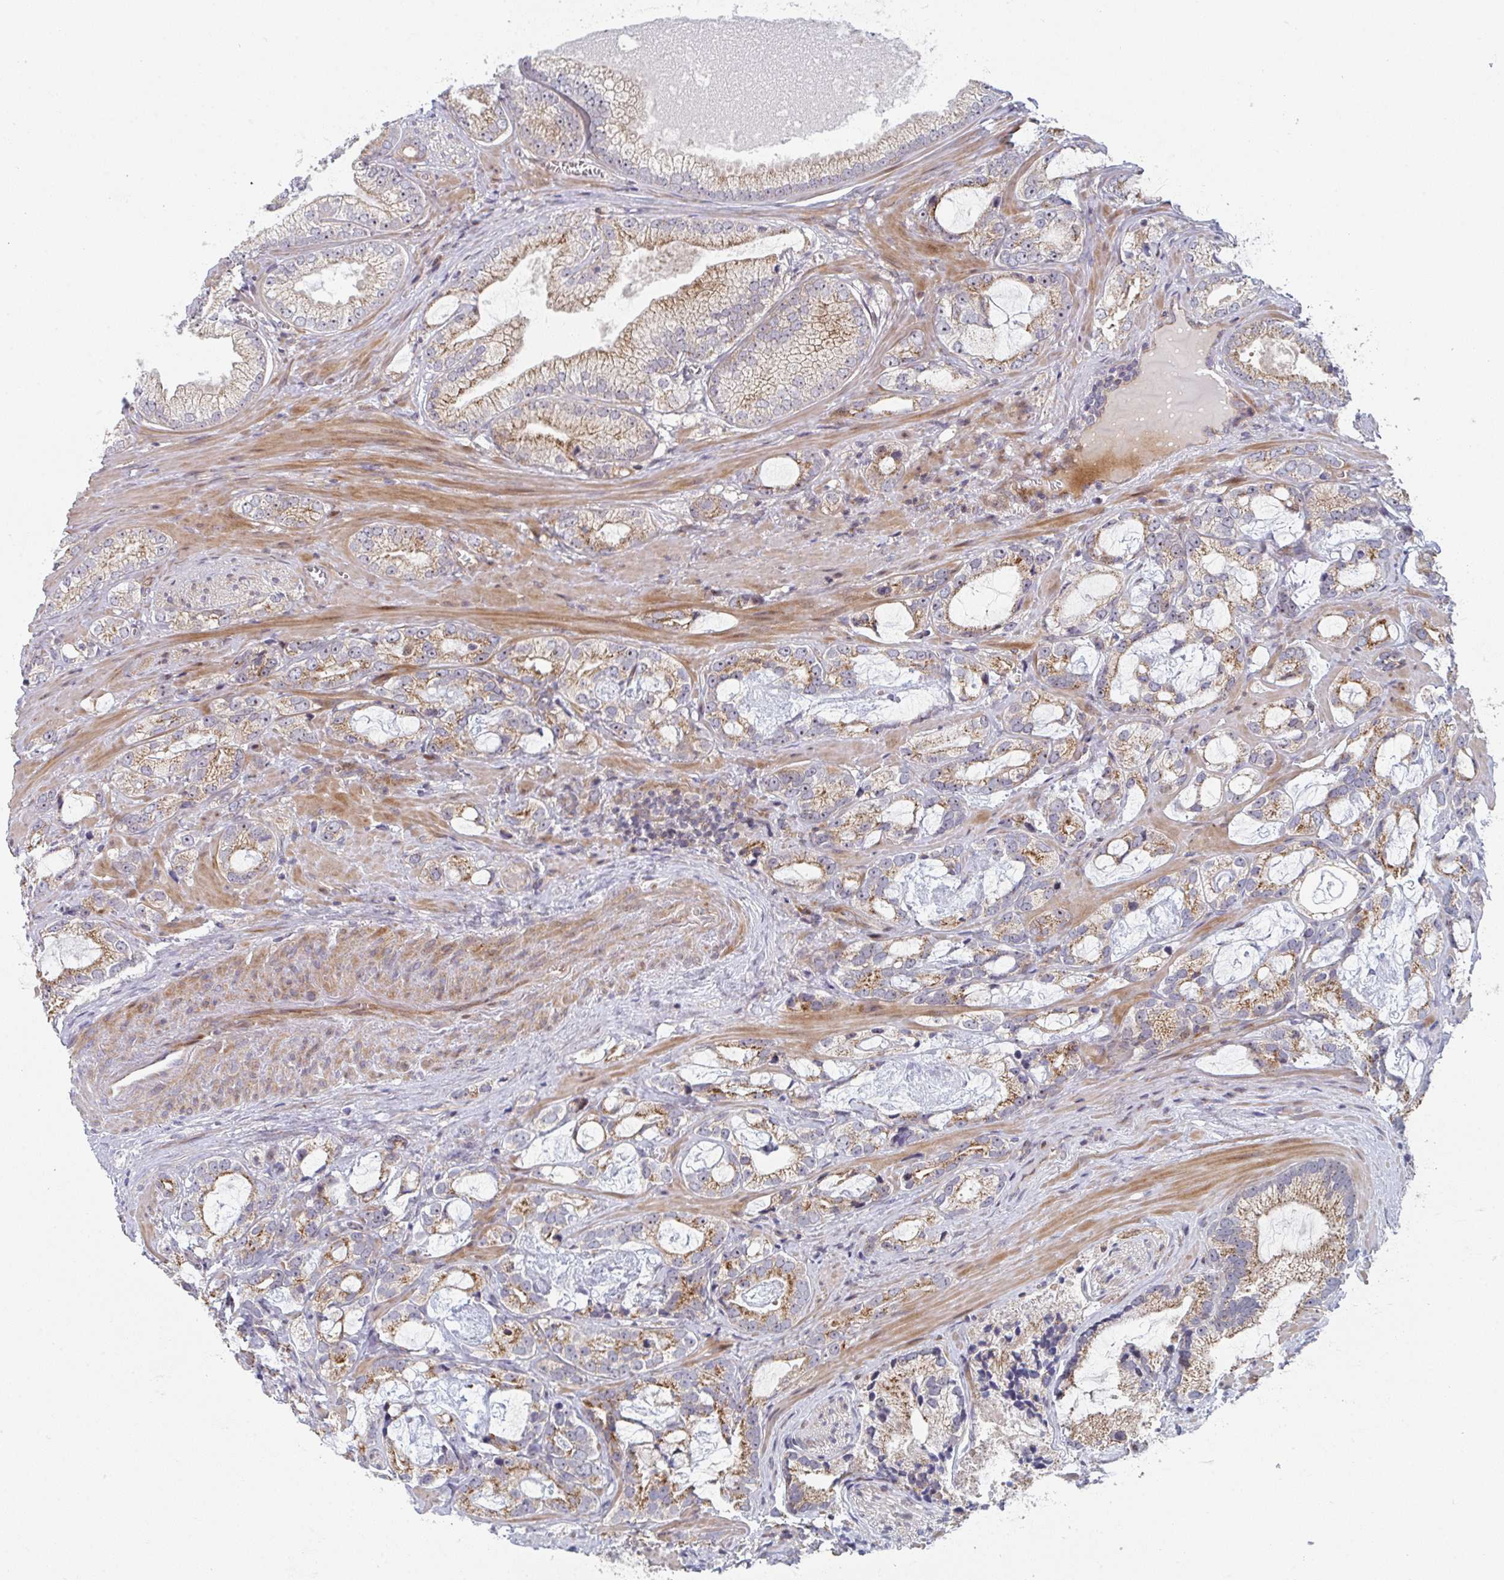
{"staining": {"intensity": "moderate", "quantity": ">75%", "location": "cytoplasmic/membranous"}, "tissue": "prostate cancer", "cell_type": "Tumor cells", "image_type": "cancer", "snomed": [{"axis": "morphology", "description": "Adenocarcinoma, Medium grade"}, {"axis": "topography", "description": "Prostate"}], "caption": "Brown immunohistochemical staining in prostate cancer (adenocarcinoma (medium-grade)) displays moderate cytoplasmic/membranous staining in approximately >75% of tumor cells. The protein of interest is stained brown, and the nuclei are stained in blue (DAB (3,3'-diaminobenzidine) IHC with brightfield microscopy, high magnification).", "gene": "ZNF644", "patient": {"sex": "male", "age": 57}}